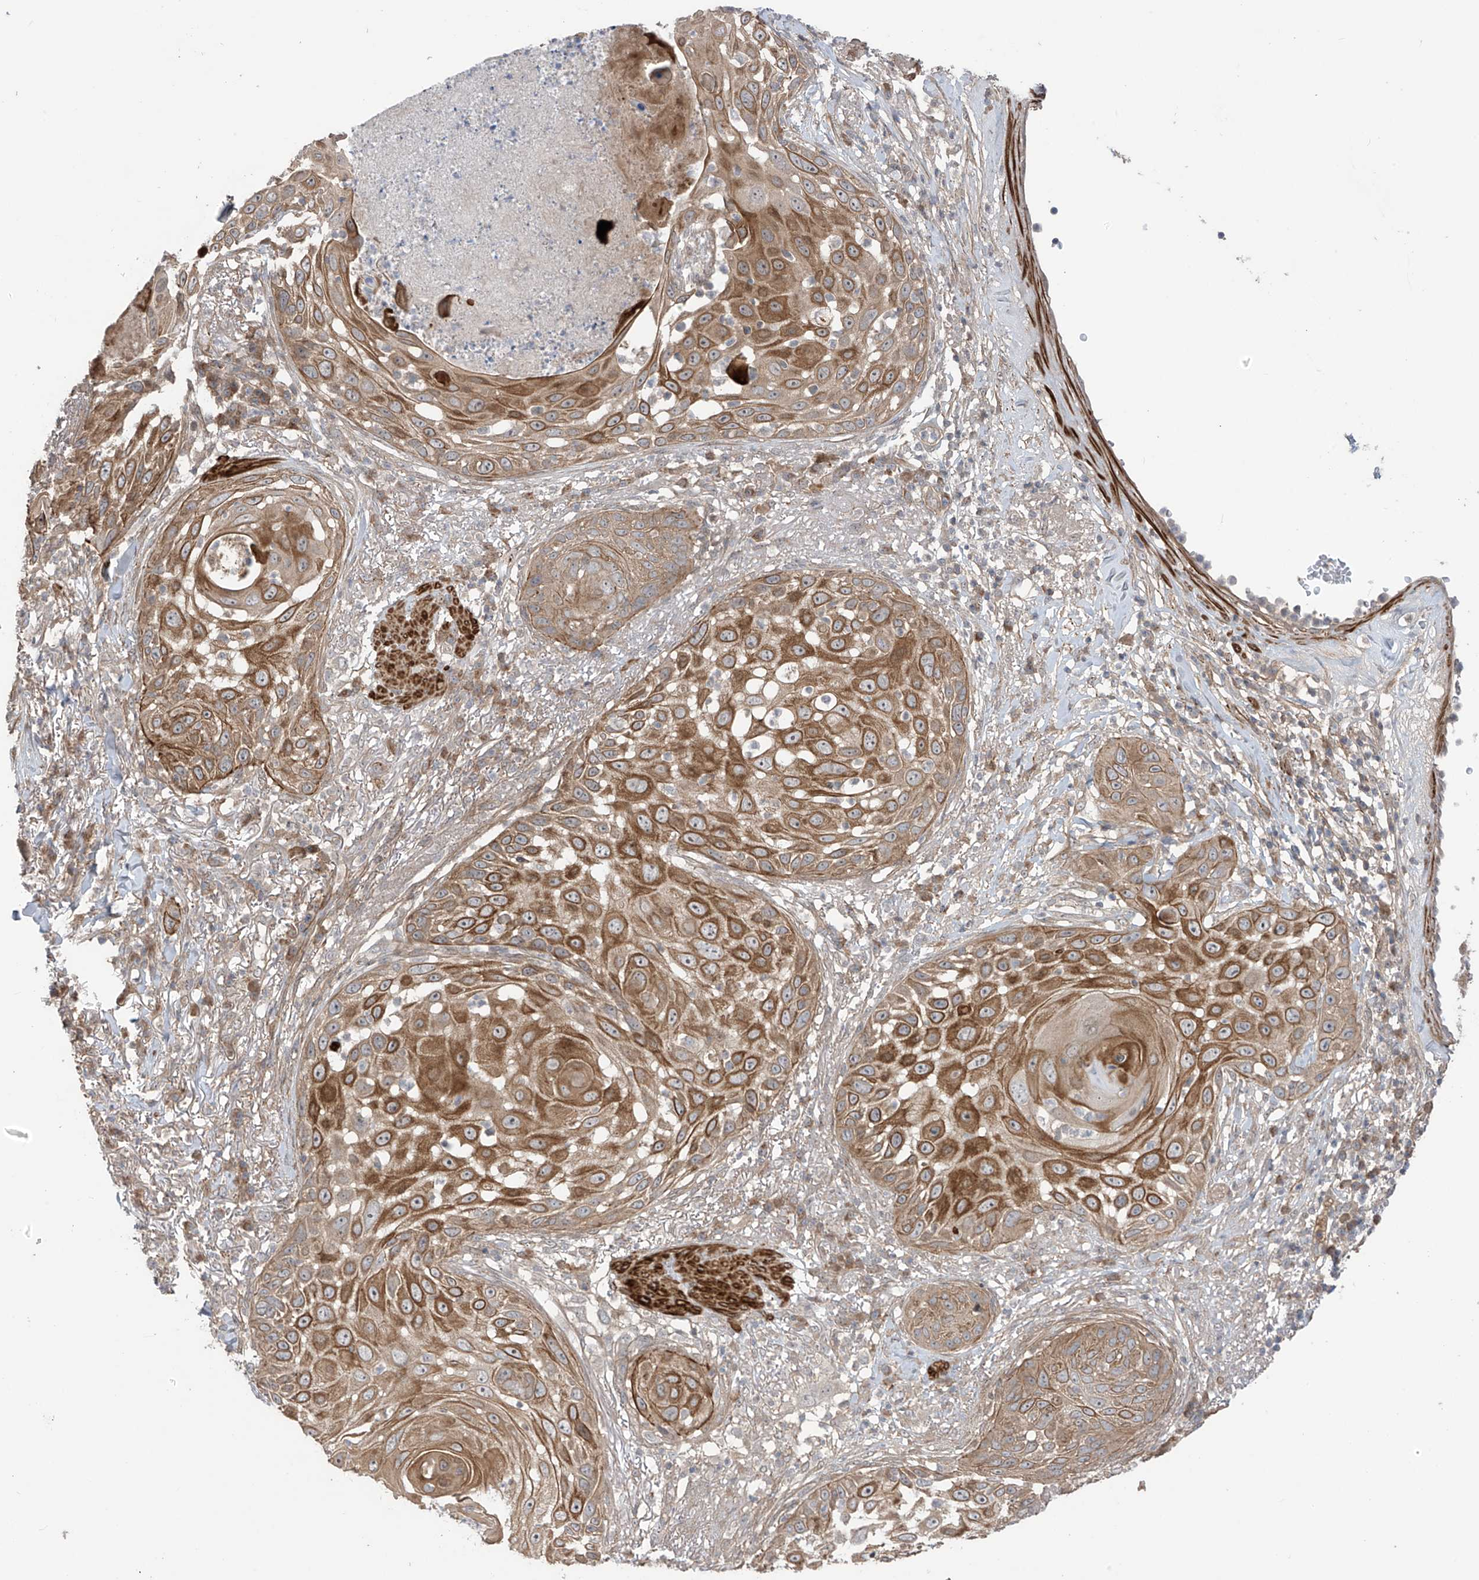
{"staining": {"intensity": "moderate", "quantity": ">75%", "location": "cytoplasmic/membranous"}, "tissue": "skin cancer", "cell_type": "Tumor cells", "image_type": "cancer", "snomed": [{"axis": "morphology", "description": "Squamous cell carcinoma, NOS"}, {"axis": "topography", "description": "Skin"}], "caption": "Tumor cells reveal medium levels of moderate cytoplasmic/membranous positivity in approximately >75% of cells in human skin squamous cell carcinoma.", "gene": "LRRC74A", "patient": {"sex": "female", "age": 44}}